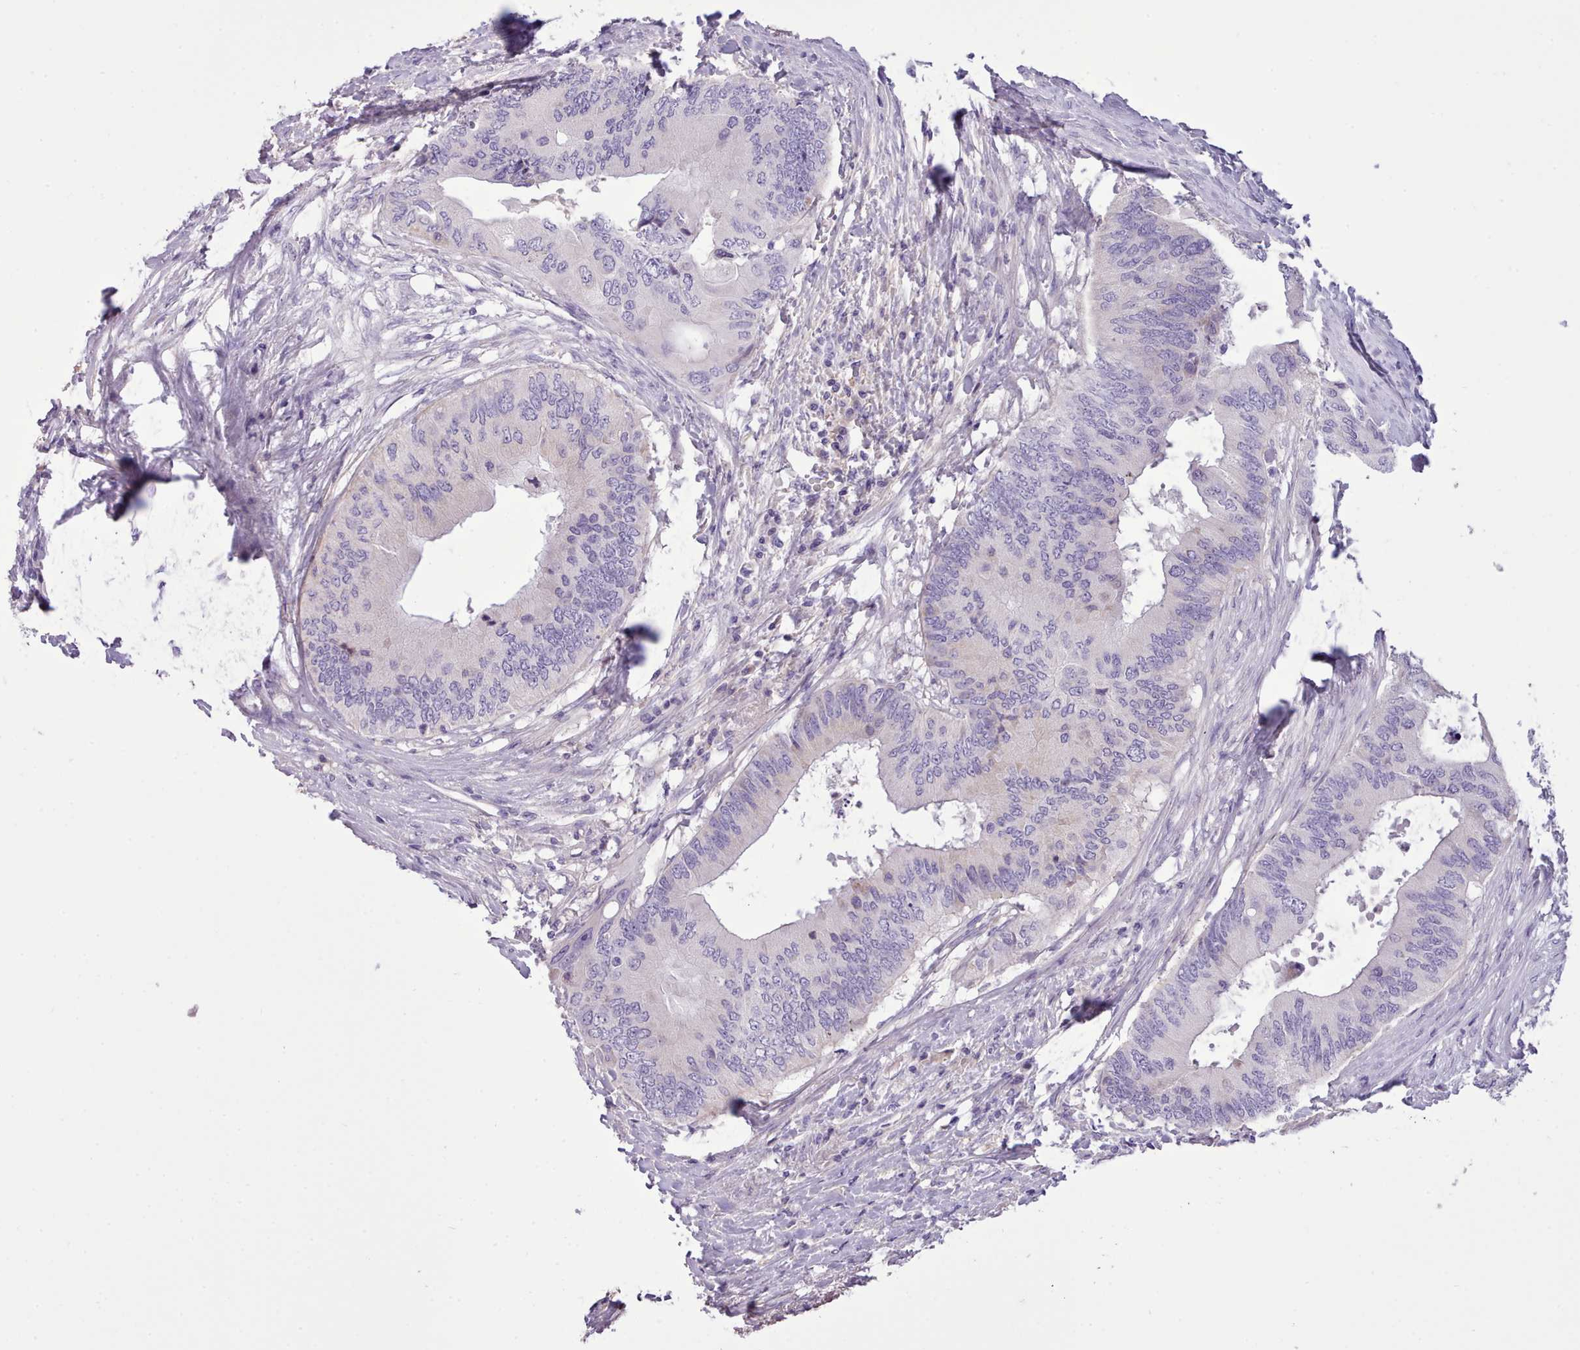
{"staining": {"intensity": "negative", "quantity": "none", "location": "none"}, "tissue": "colorectal cancer", "cell_type": "Tumor cells", "image_type": "cancer", "snomed": [{"axis": "morphology", "description": "Adenocarcinoma, NOS"}, {"axis": "topography", "description": "Colon"}], "caption": "Colorectal cancer (adenocarcinoma) stained for a protein using immunohistochemistry demonstrates no staining tumor cells.", "gene": "CYP2A13", "patient": {"sex": "male", "age": 71}}